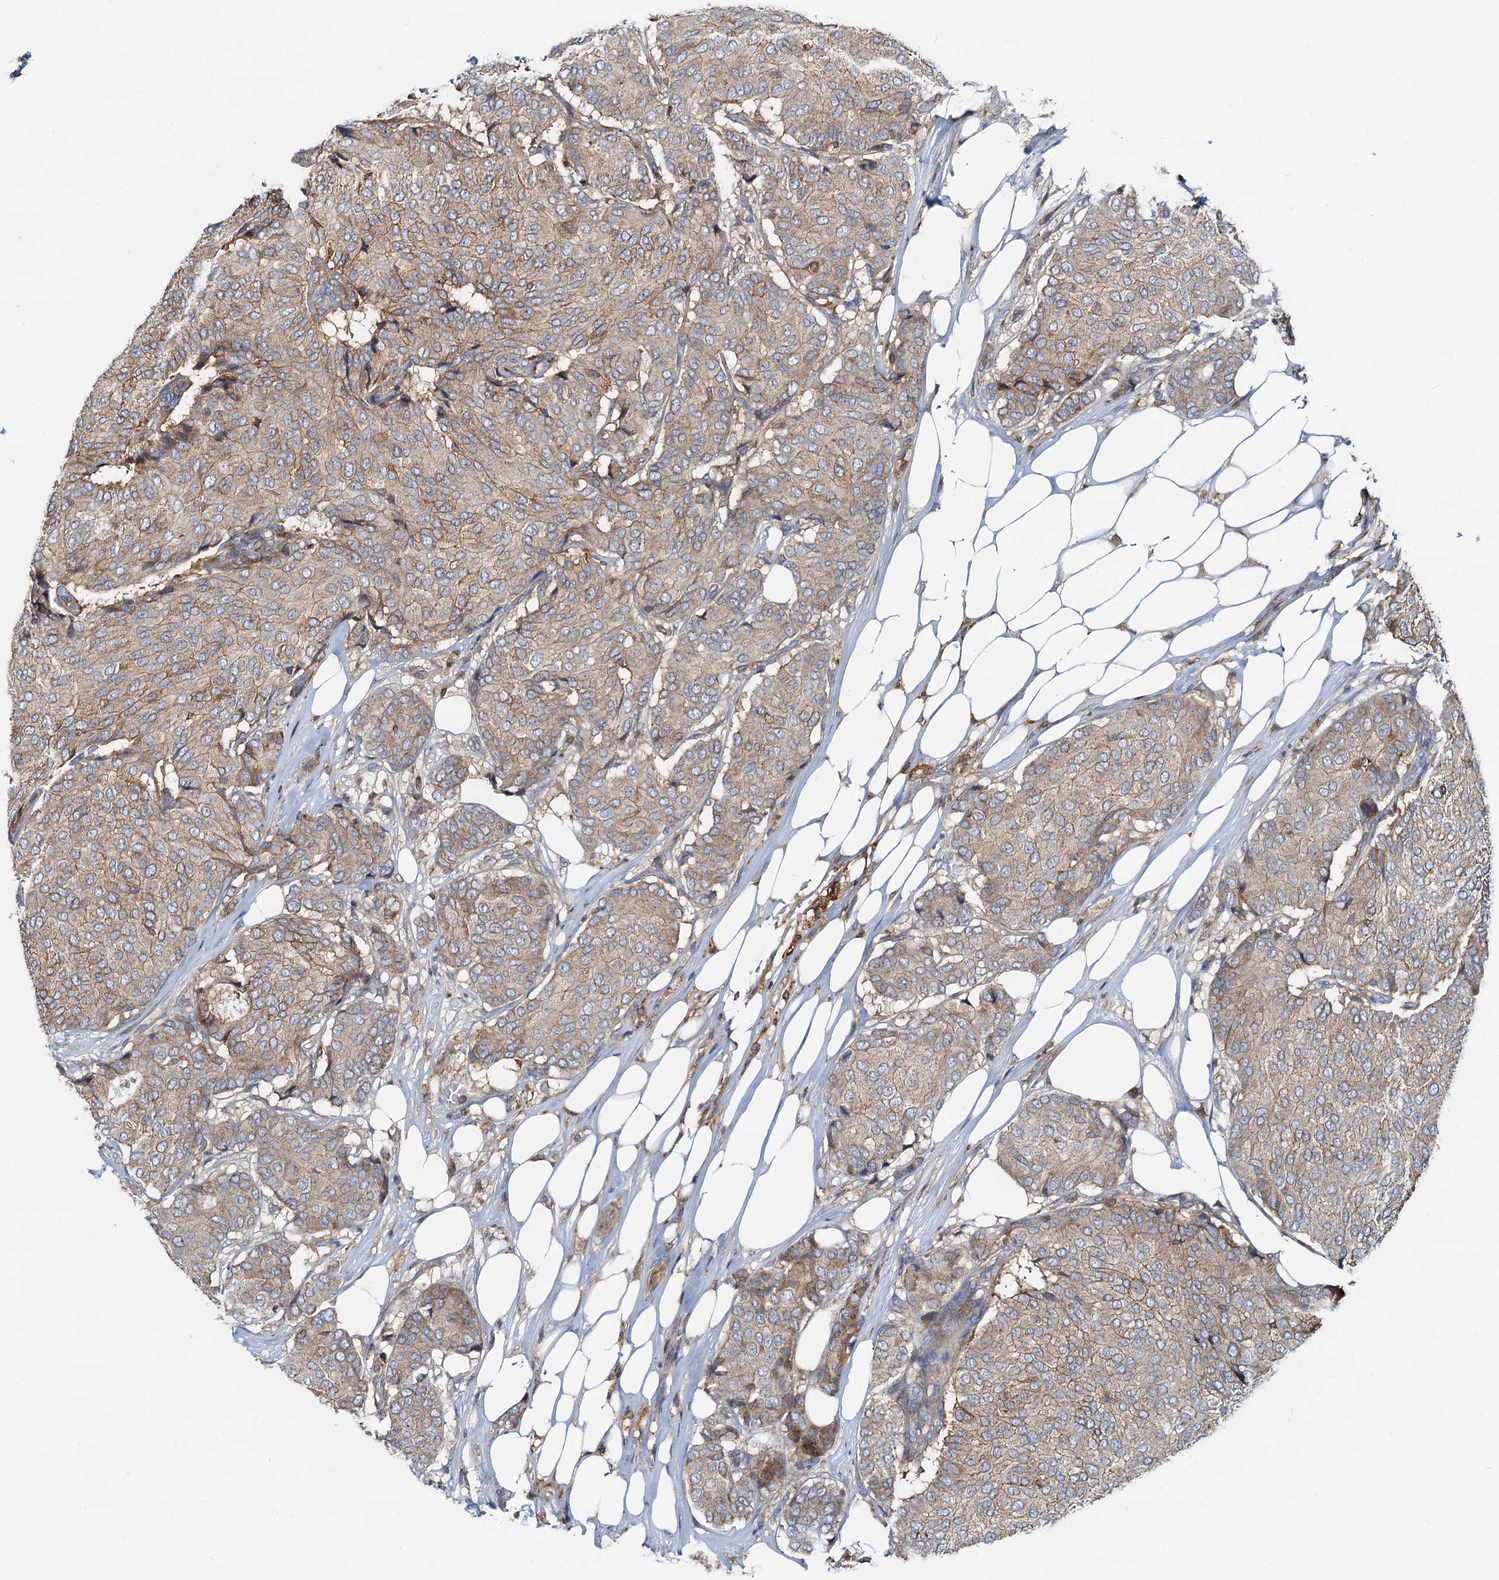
{"staining": {"intensity": "moderate", "quantity": ">75%", "location": "cytoplasmic/membranous"}, "tissue": "breast cancer", "cell_type": "Tumor cells", "image_type": "cancer", "snomed": [{"axis": "morphology", "description": "Duct carcinoma"}, {"axis": "topography", "description": "Breast"}], "caption": "Breast cancer was stained to show a protein in brown. There is medium levels of moderate cytoplasmic/membranous expression in approximately >75% of tumor cells. The staining is performed using DAB brown chromogen to label protein expression. The nuclei are counter-stained blue using hematoxylin.", "gene": "LNX2", "patient": {"sex": "female", "age": 75}}